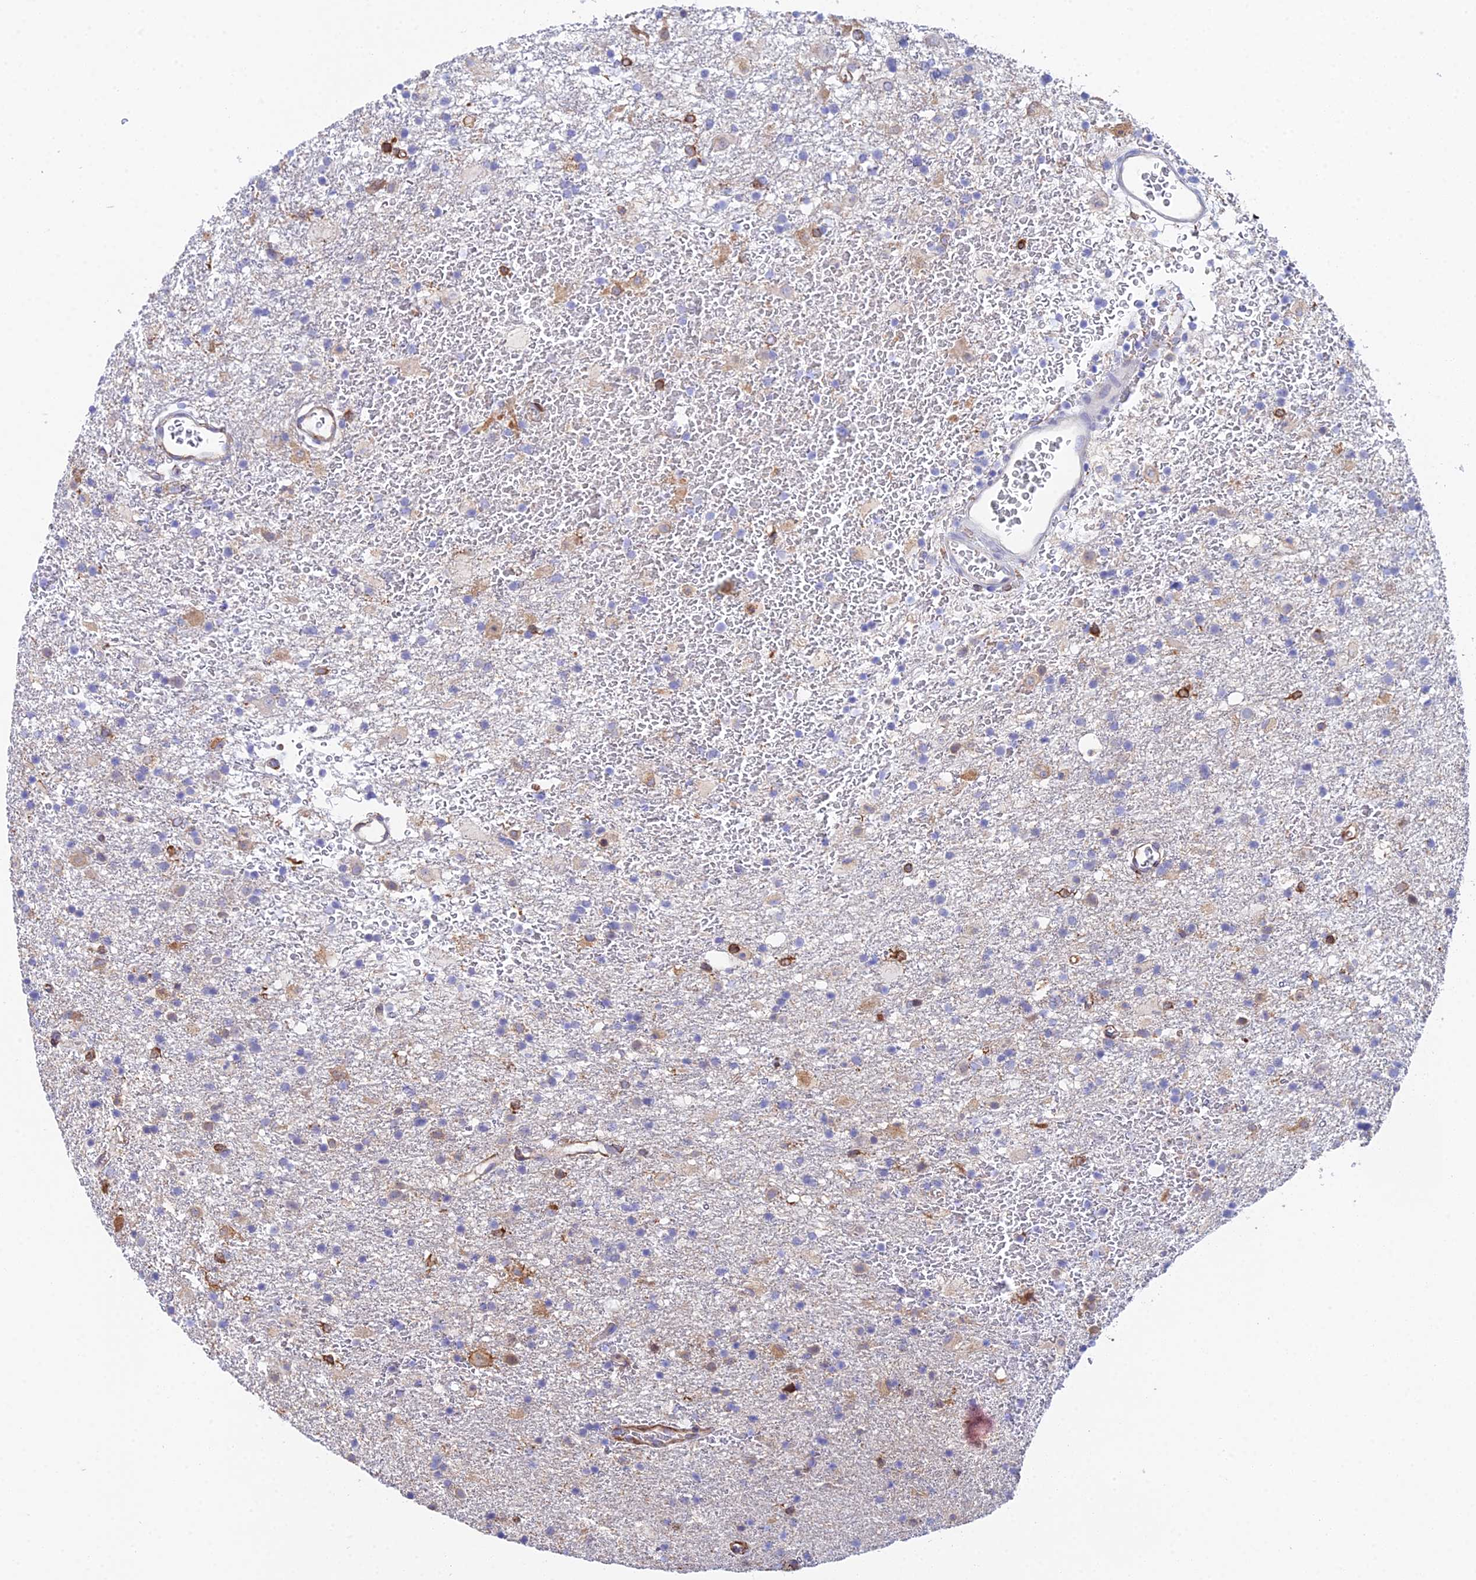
{"staining": {"intensity": "negative", "quantity": "none", "location": "none"}, "tissue": "glioma", "cell_type": "Tumor cells", "image_type": "cancer", "snomed": [{"axis": "morphology", "description": "Glioma, malignant, Low grade"}, {"axis": "topography", "description": "Brain"}], "caption": "Histopathology image shows no protein expression in tumor cells of glioma tissue.", "gene": "MXRA7", "patient": {"sex": "male", "age": 65}}